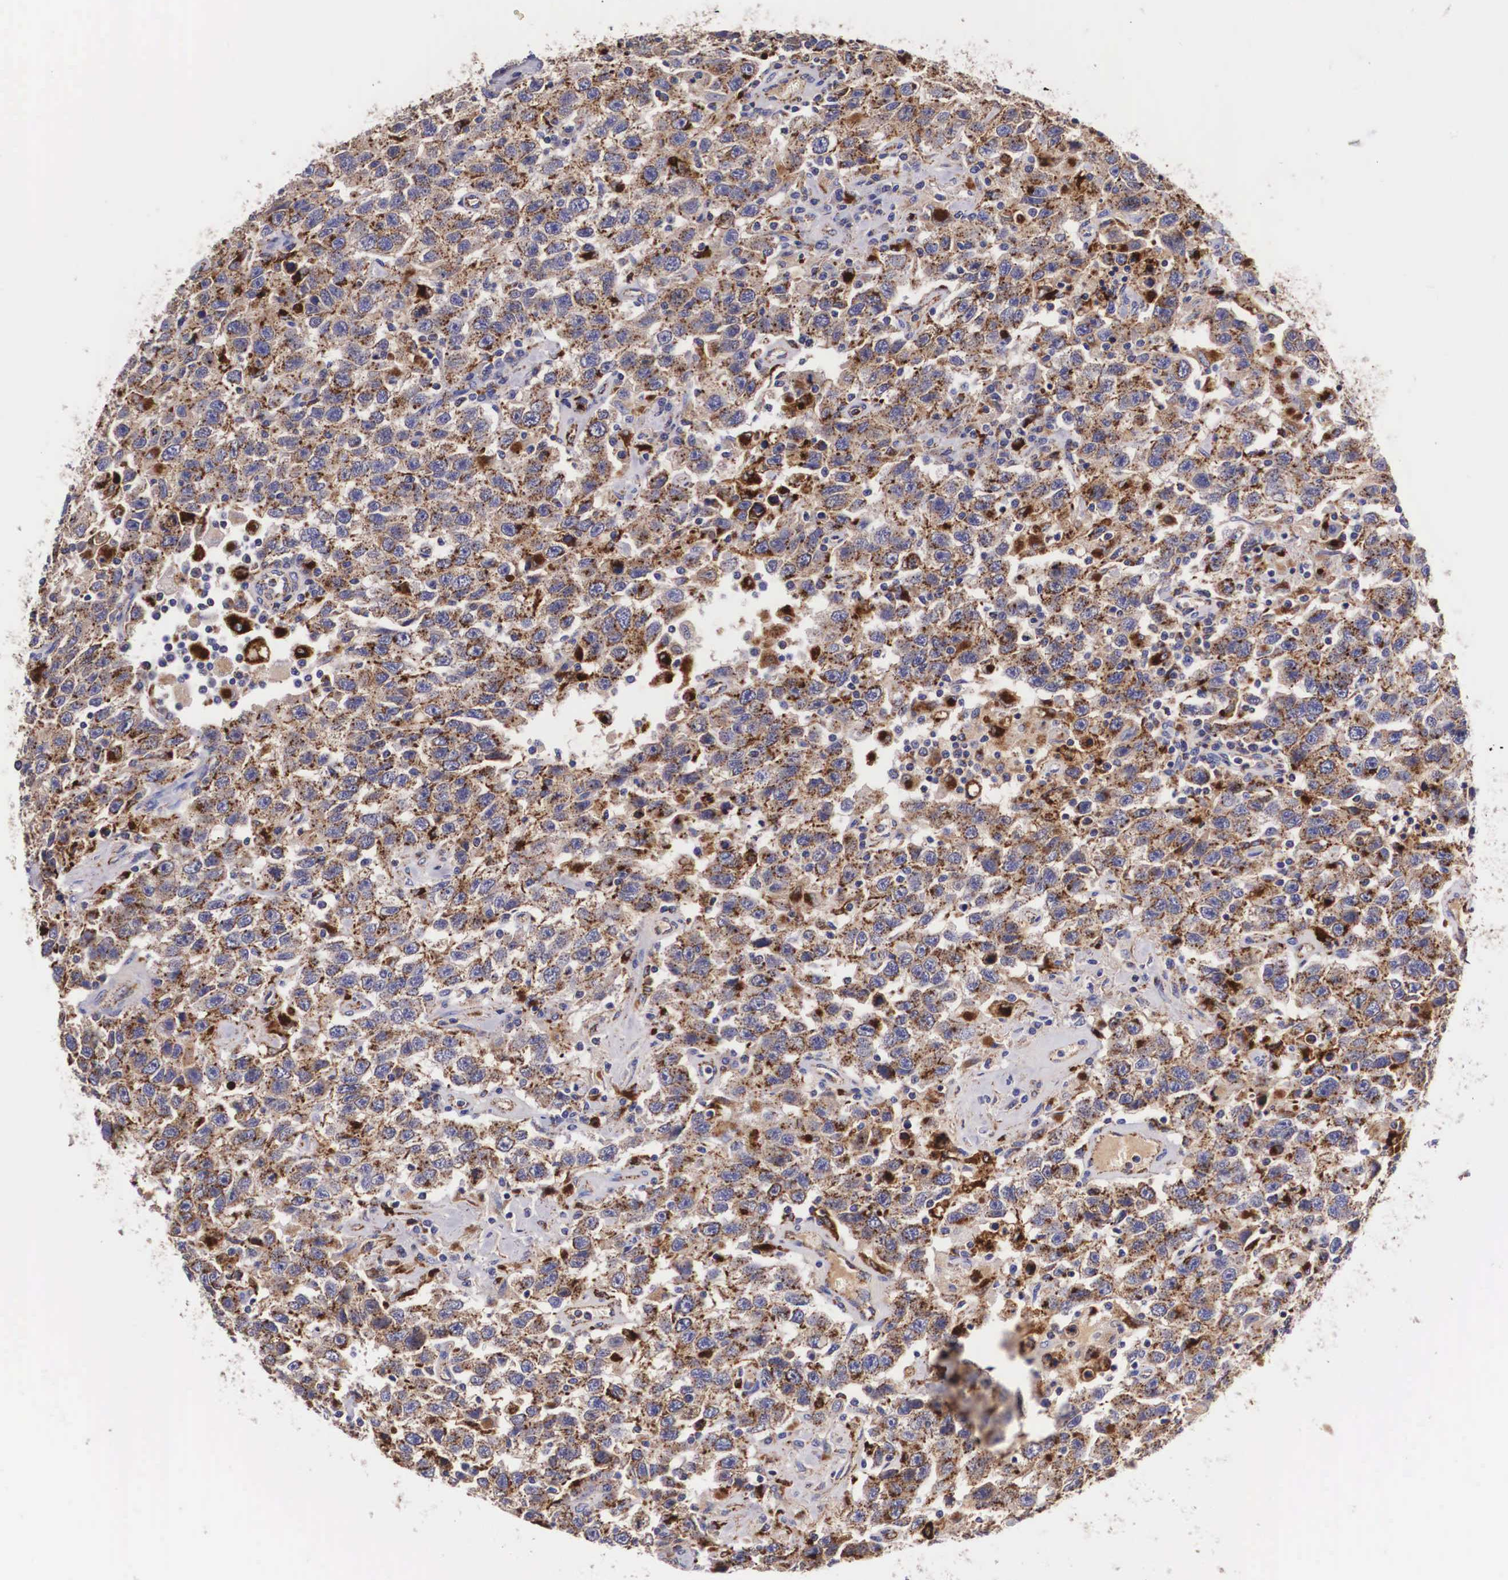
{"staining": {"intensity": "moderate", "quantity": "25%-75%", "location": "cytoplasmic/membranous"}, "tissue": "testis cancer", "cell_type": "Tumor cells", "image_type": "cancer", "snomed": [{"axis": "morphology", "description": "Seminoma, NOS"}, {"axis": "topography", "description": "Testis"}], "caption": "Immunohistochemistry (IHC) (DAB (3,3'-diaminobenzidine)) staining of human testis seminoma exhibits moderate cytoplasmic/membranous protein positivity in approximately 25%-75% of tumor cells. (Brightfield microscopy of DAB IHC at high magnification).", "gene": "NAGA", "patient": {"sex": "male", "age": 41}}